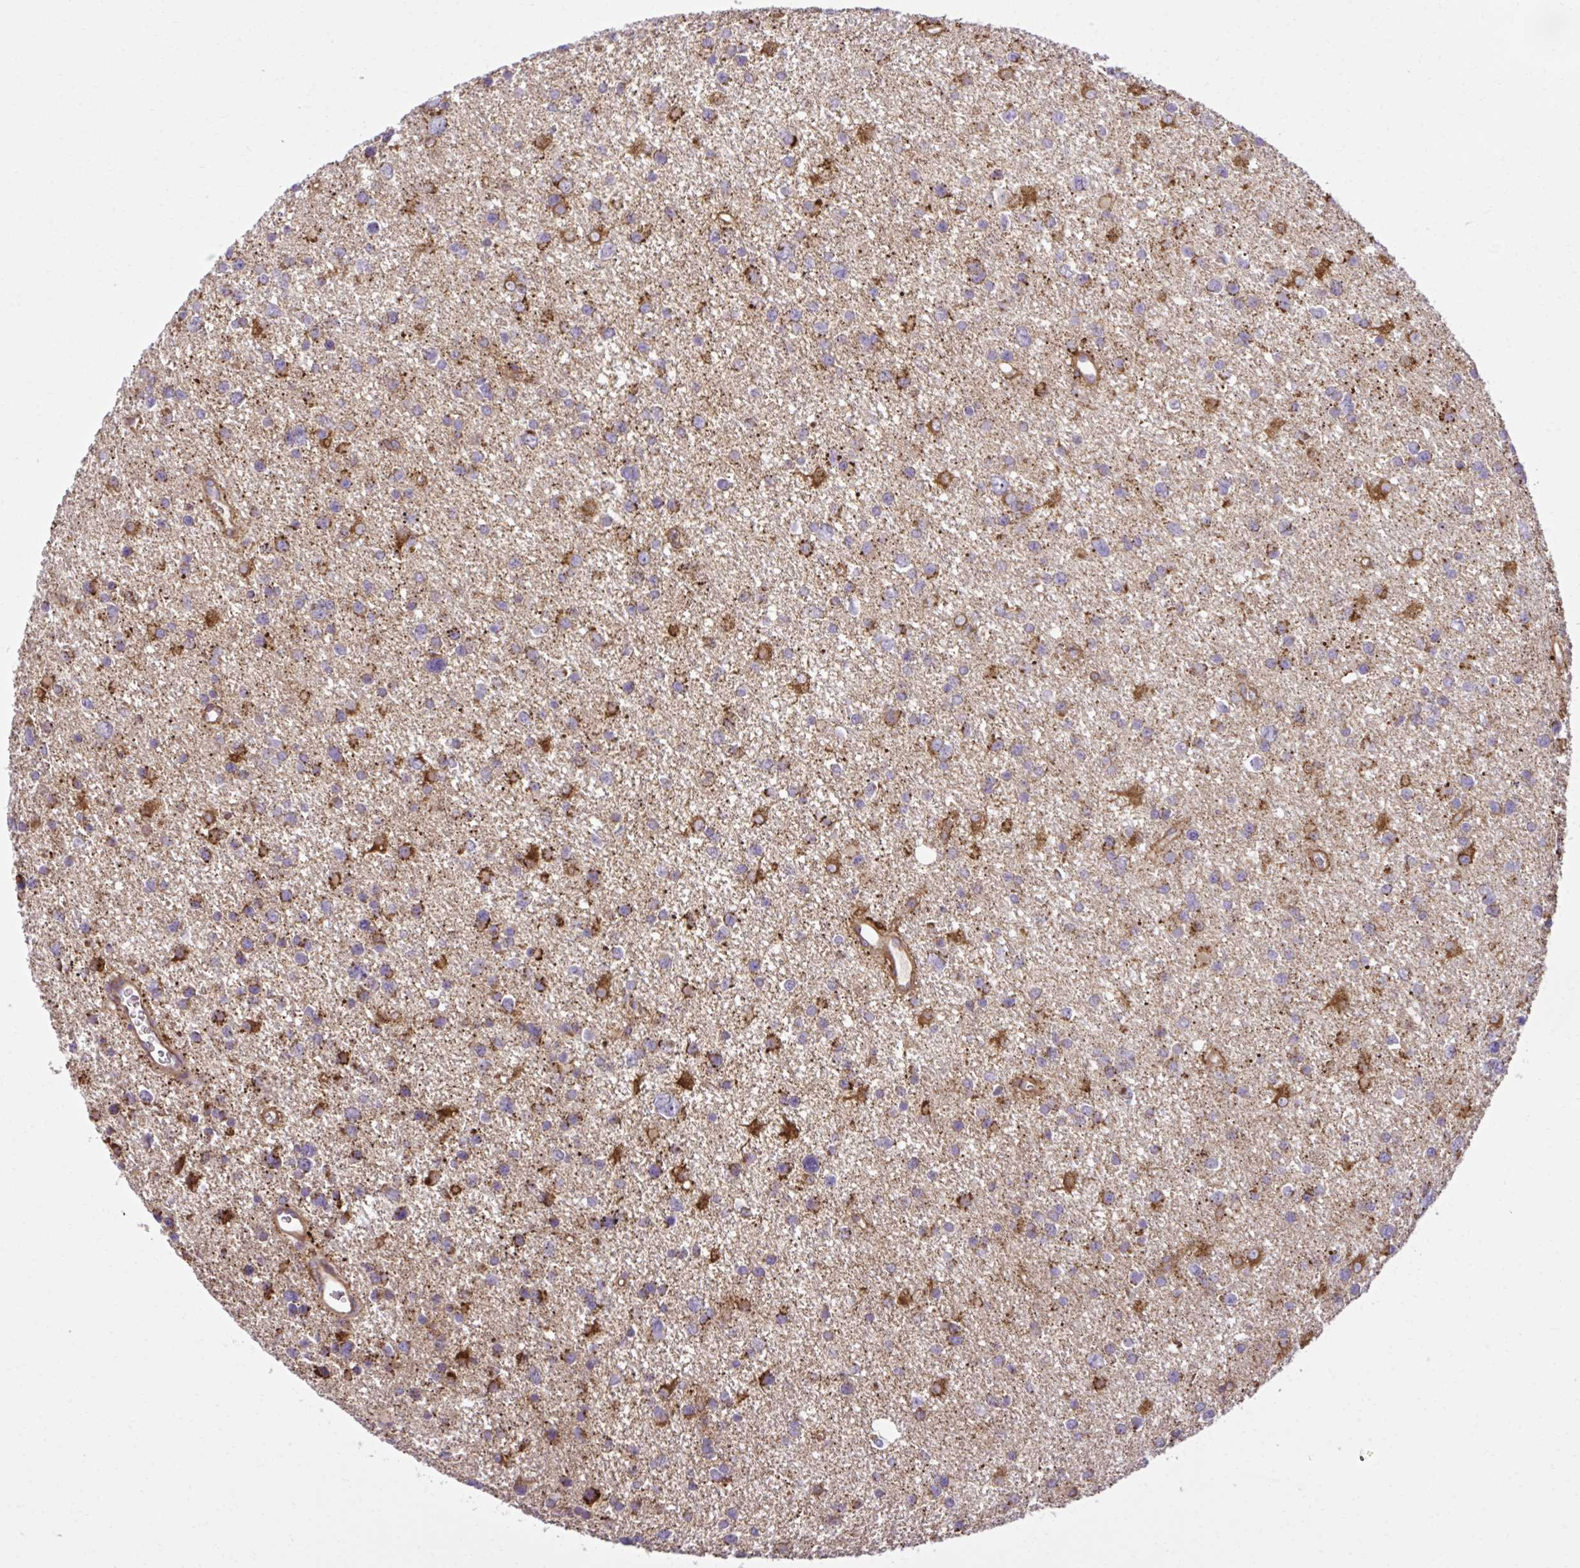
{"staining": {"intensity": "strong", "quantity": "25%-75%", "location": "cytoplasmic/membranous"}, "tissue": "glioma", "cell_type": "Tumor cells", "image_type": "cancer", "snomed": [{"axis": "morphology", "description": "Glioma, malignant, Low grade"}, {"axis": "topography", "description": "Brain"}], "caption": "IHC staining of glioma, which shows high levels of strong cytoplasmic/membranous staining in approximately 25%-75% of tumor cells indicating strong cytoplasmic/membranous protein expression. The staining was performed using DAB (brown) for protein detection and nuclei were counterstained in hematoxylin (blue).", "gene": "LIMS1", "patient": {"sex": "female", "age": 55}}